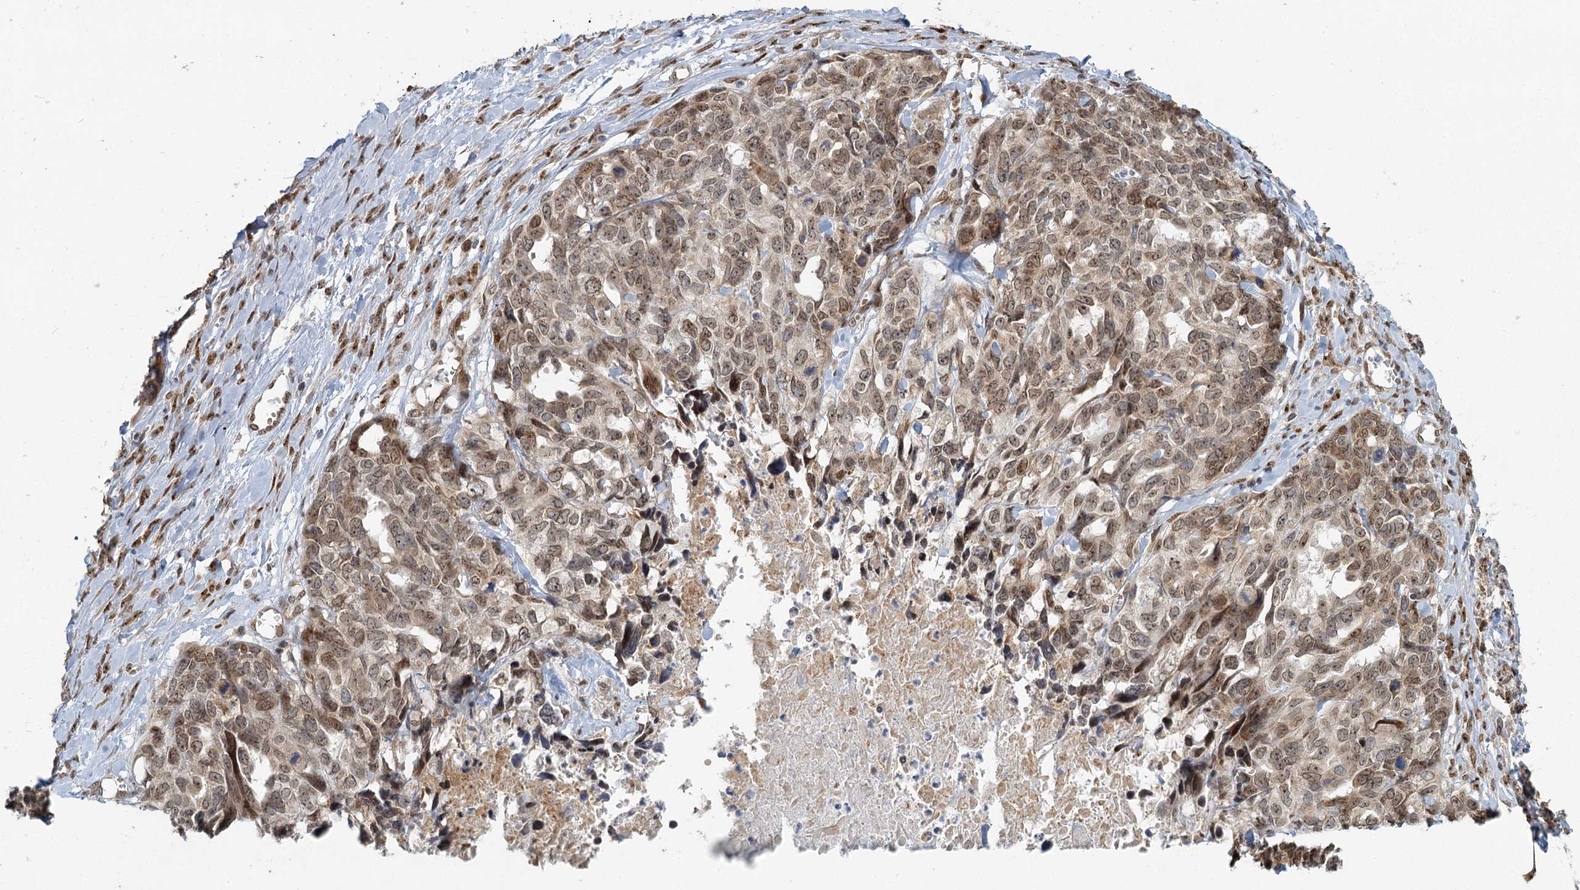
{"staining": {"intensity": "weak", "quantity": "25%-75%", "location": "nuclear"}, "tissue": "ovarian cancer", "cell_type": "Tumor cells", "image_type": "cancer", "snomed": [{"axis": "morphology", "description": "Cystadenocarcinoma, serous, NOS"}, {"axis": "topography", "description": "Ovary"}], "caption": "Immunohistochemistry (IHC) (DAB (3,3'-diaminobenzidine)) staining of ovarian cancer (serous cystadenocarcinoma) demonstrates weak nuclear protein staining in approximately 25%-75% of tumor cells. The staining is performed using DAB brown chromogen to label protein expression. The nuclei are counter-stained blue using hematoxylin.", "gene": "TREX1", "patient": {"sex": "female", "age": 79}}